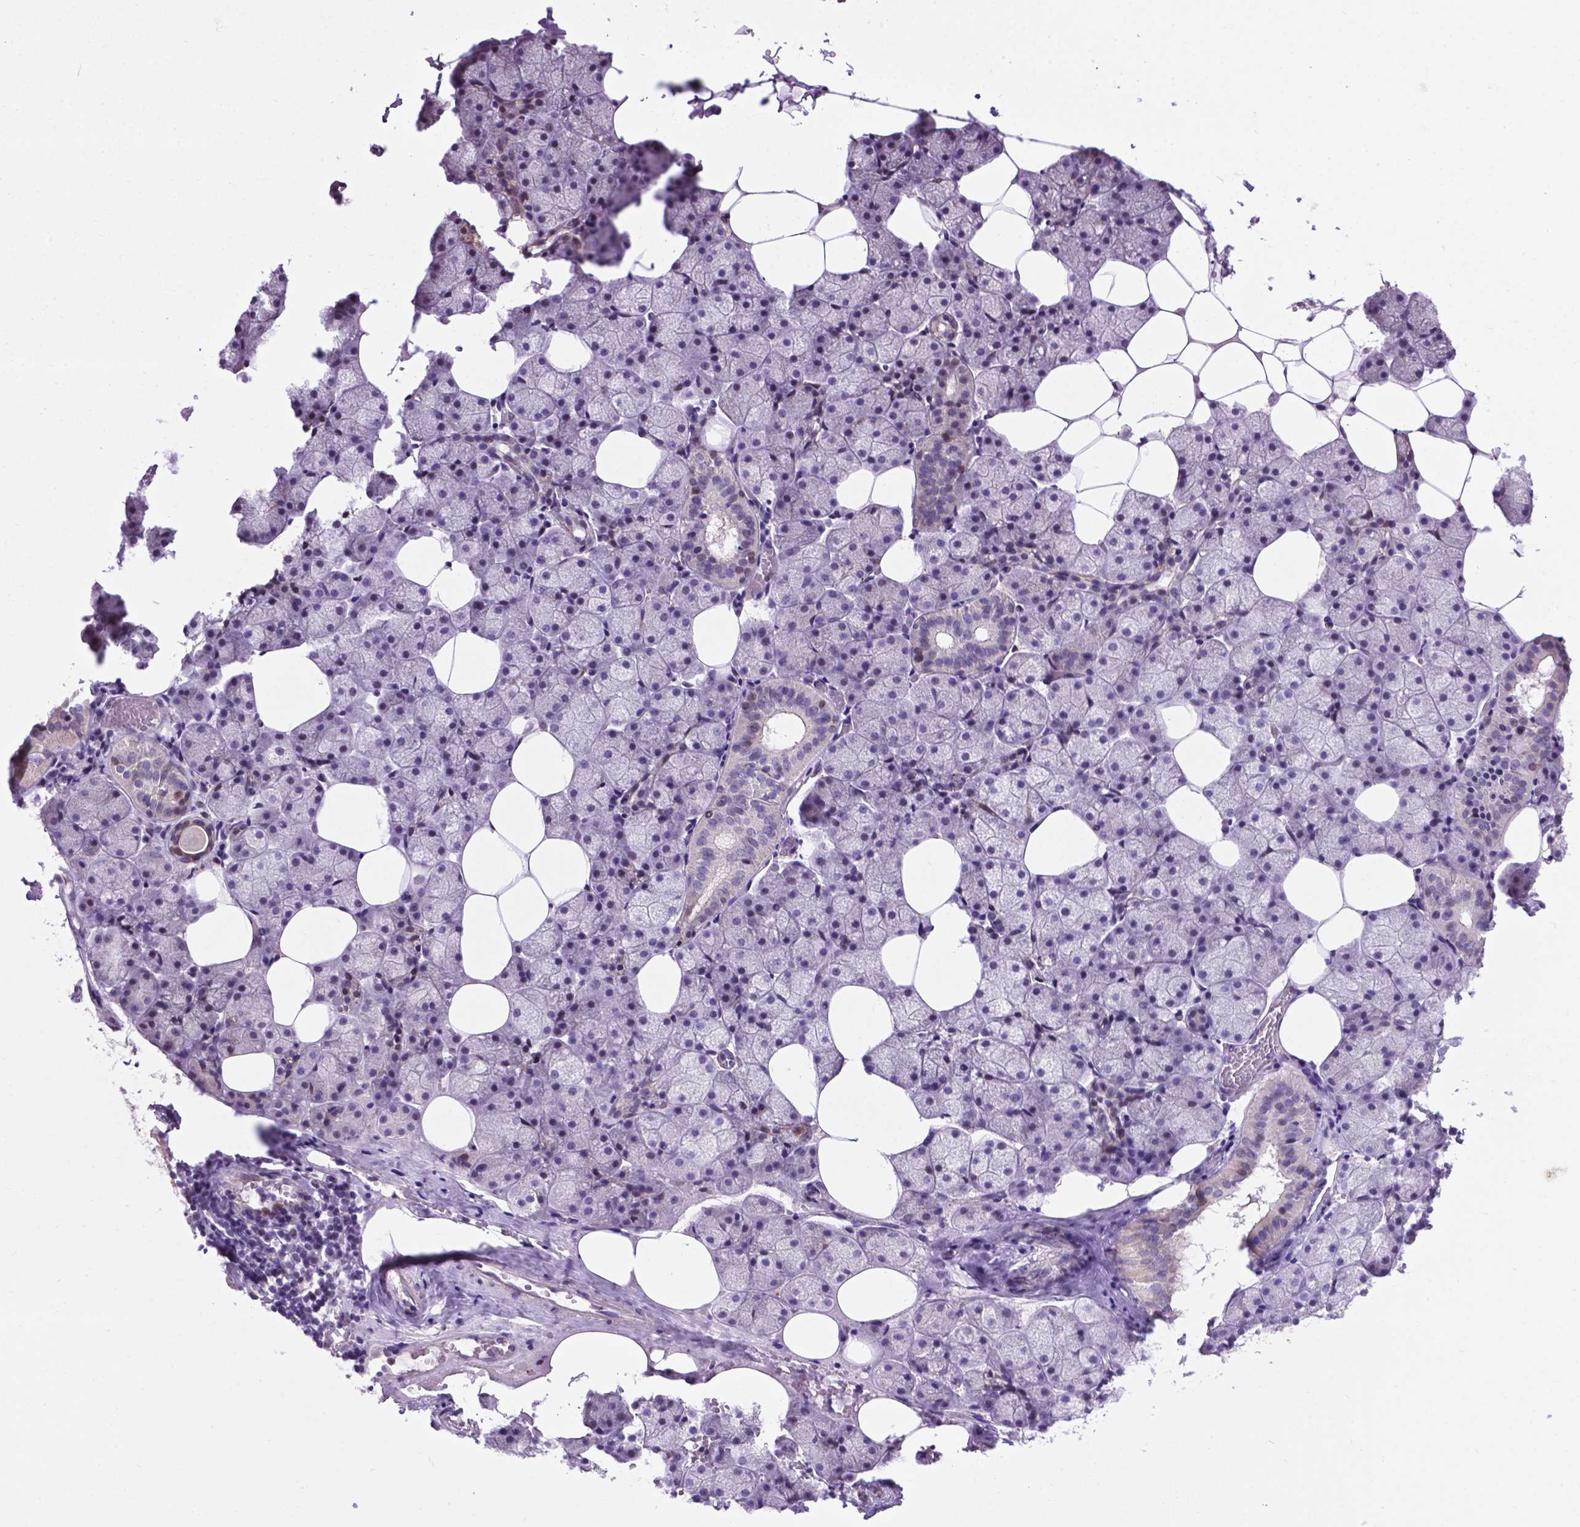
{"staining": {"intensity": "weak", "quantity": "<25%", "location": "cytoplasmic/membranous,nuclear"}, "tissue": "salivary gland", "cell_type": "Glandular cells", "image_type": "normal", "snomed": [{"axis": "morphology", "description": "Normal tissue, NOS"}, {"axis": "topography", "description": "Salivary gland"}], "caption": "Immunohistochemistry image of benign human salivary gland stained for a protein (brown), which exhibits no staining in glandular cells.", "gene": "SMAD2", "patient": {"sex": "male", "age": 38}}